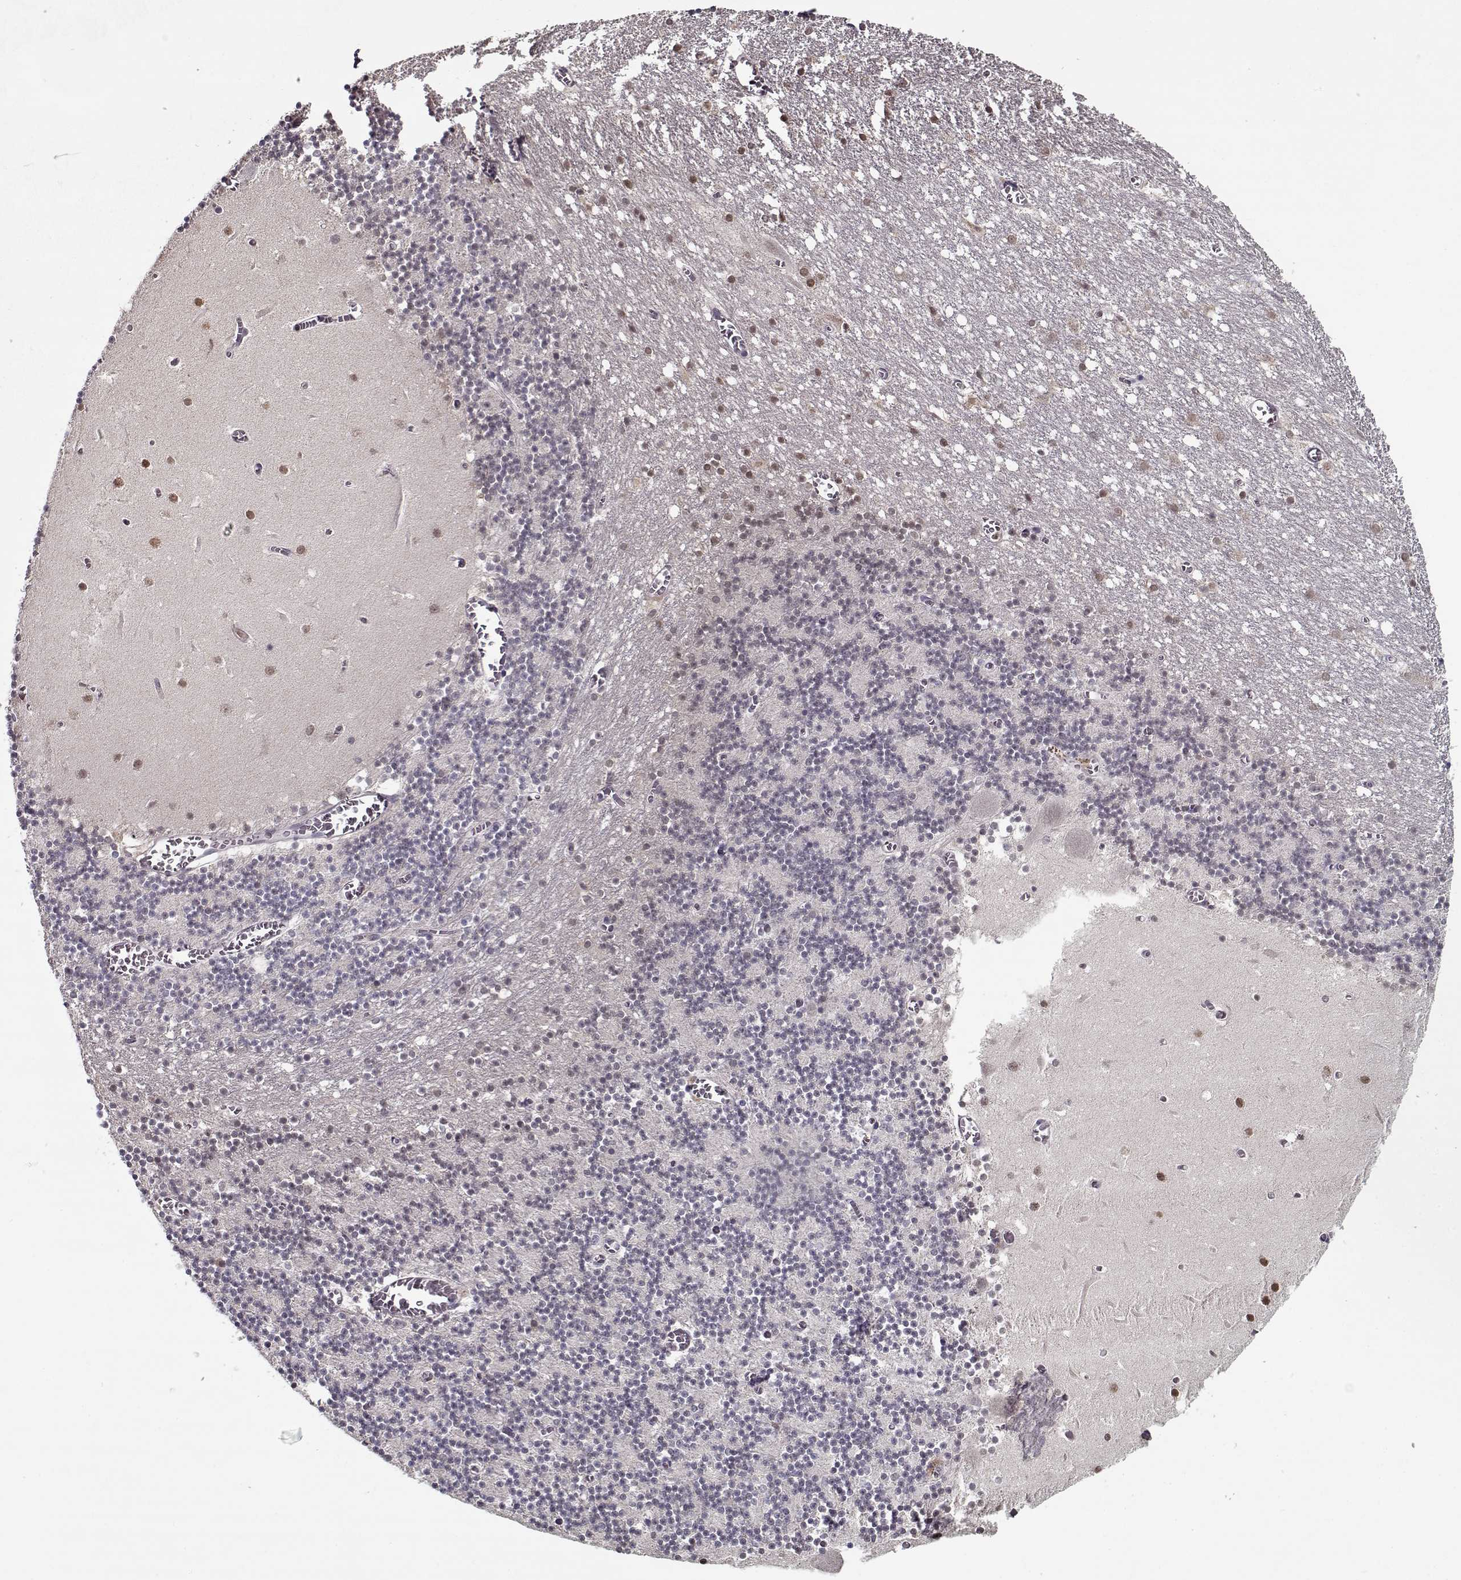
{"staining": {"intensity": "negative", "quantity": "none", "location": "none"}, "tissue": "cerebellum", "cell_type": "Cells in granular layer", "image_type": "normal", "snomed": [{"axis": "morphology", "description": "Normal tissue, NOS"}, {"axis": "topography", "description": "Cerebellum"}], "caption": "IHC of unremarkable cerebellum shows no staining in cells in granular layer. Nuclei are stained in blue.", "gene": "AFM", "patient": {"sex": "female", "age": 28}}